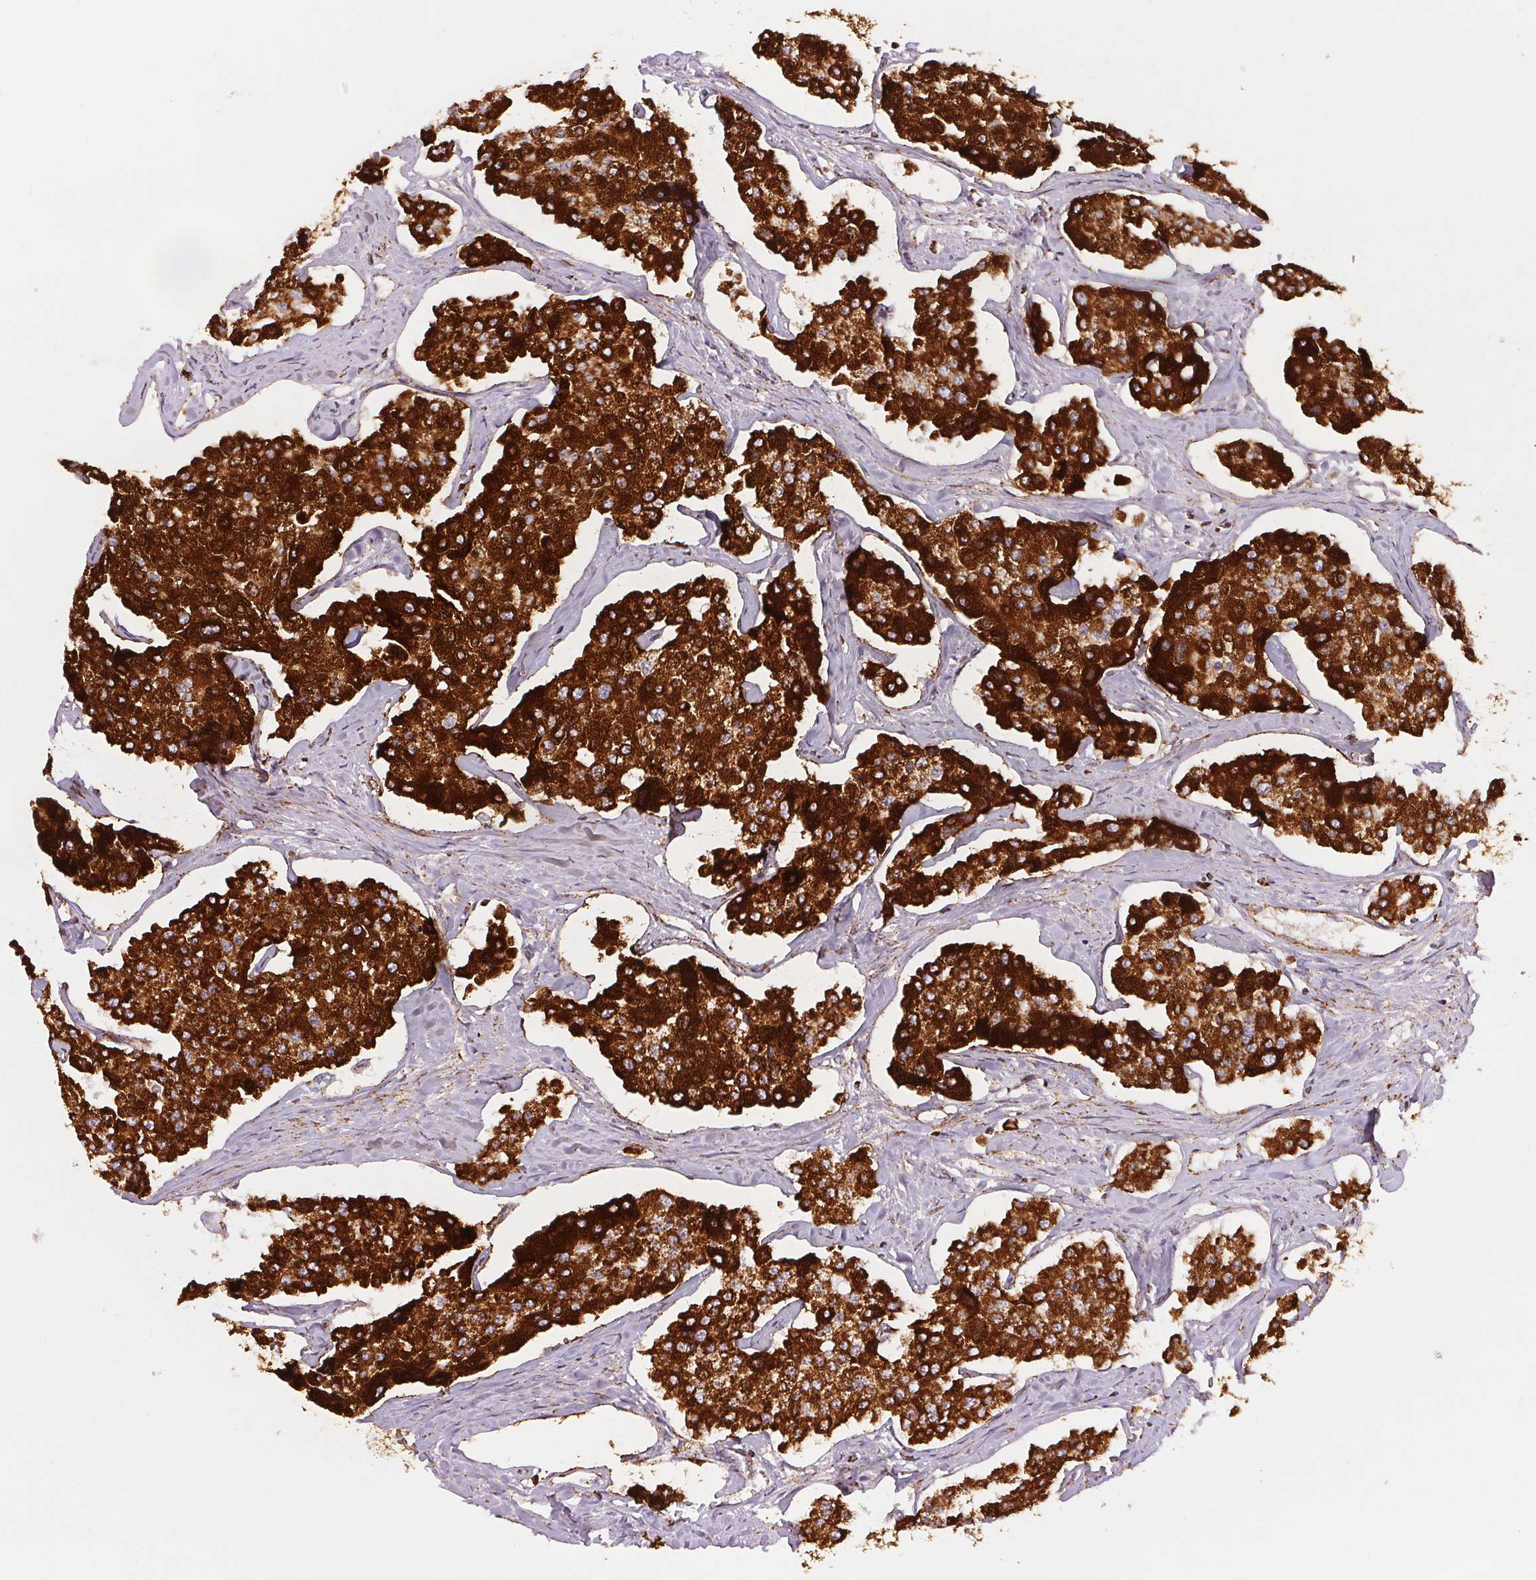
{"staining": {"intensity": "strong", "quantity": ">75%", "location": "cytoplasmic/membranous"}, "tissue": "carcinoid", "cell_type": "Tumor cells", "image_type": "cancer", "snomed": [{"axis": "morphology", "description": "Carcinoid, malignant, NOS"}, {"axis": "topography", "description": "Small intestine"}], "caption": "Human carcinoid stained with a protein marker reveals strong staining in tumor cells.", "gene": "SDHB", "patient": {"sex": "female", "age": 65}}